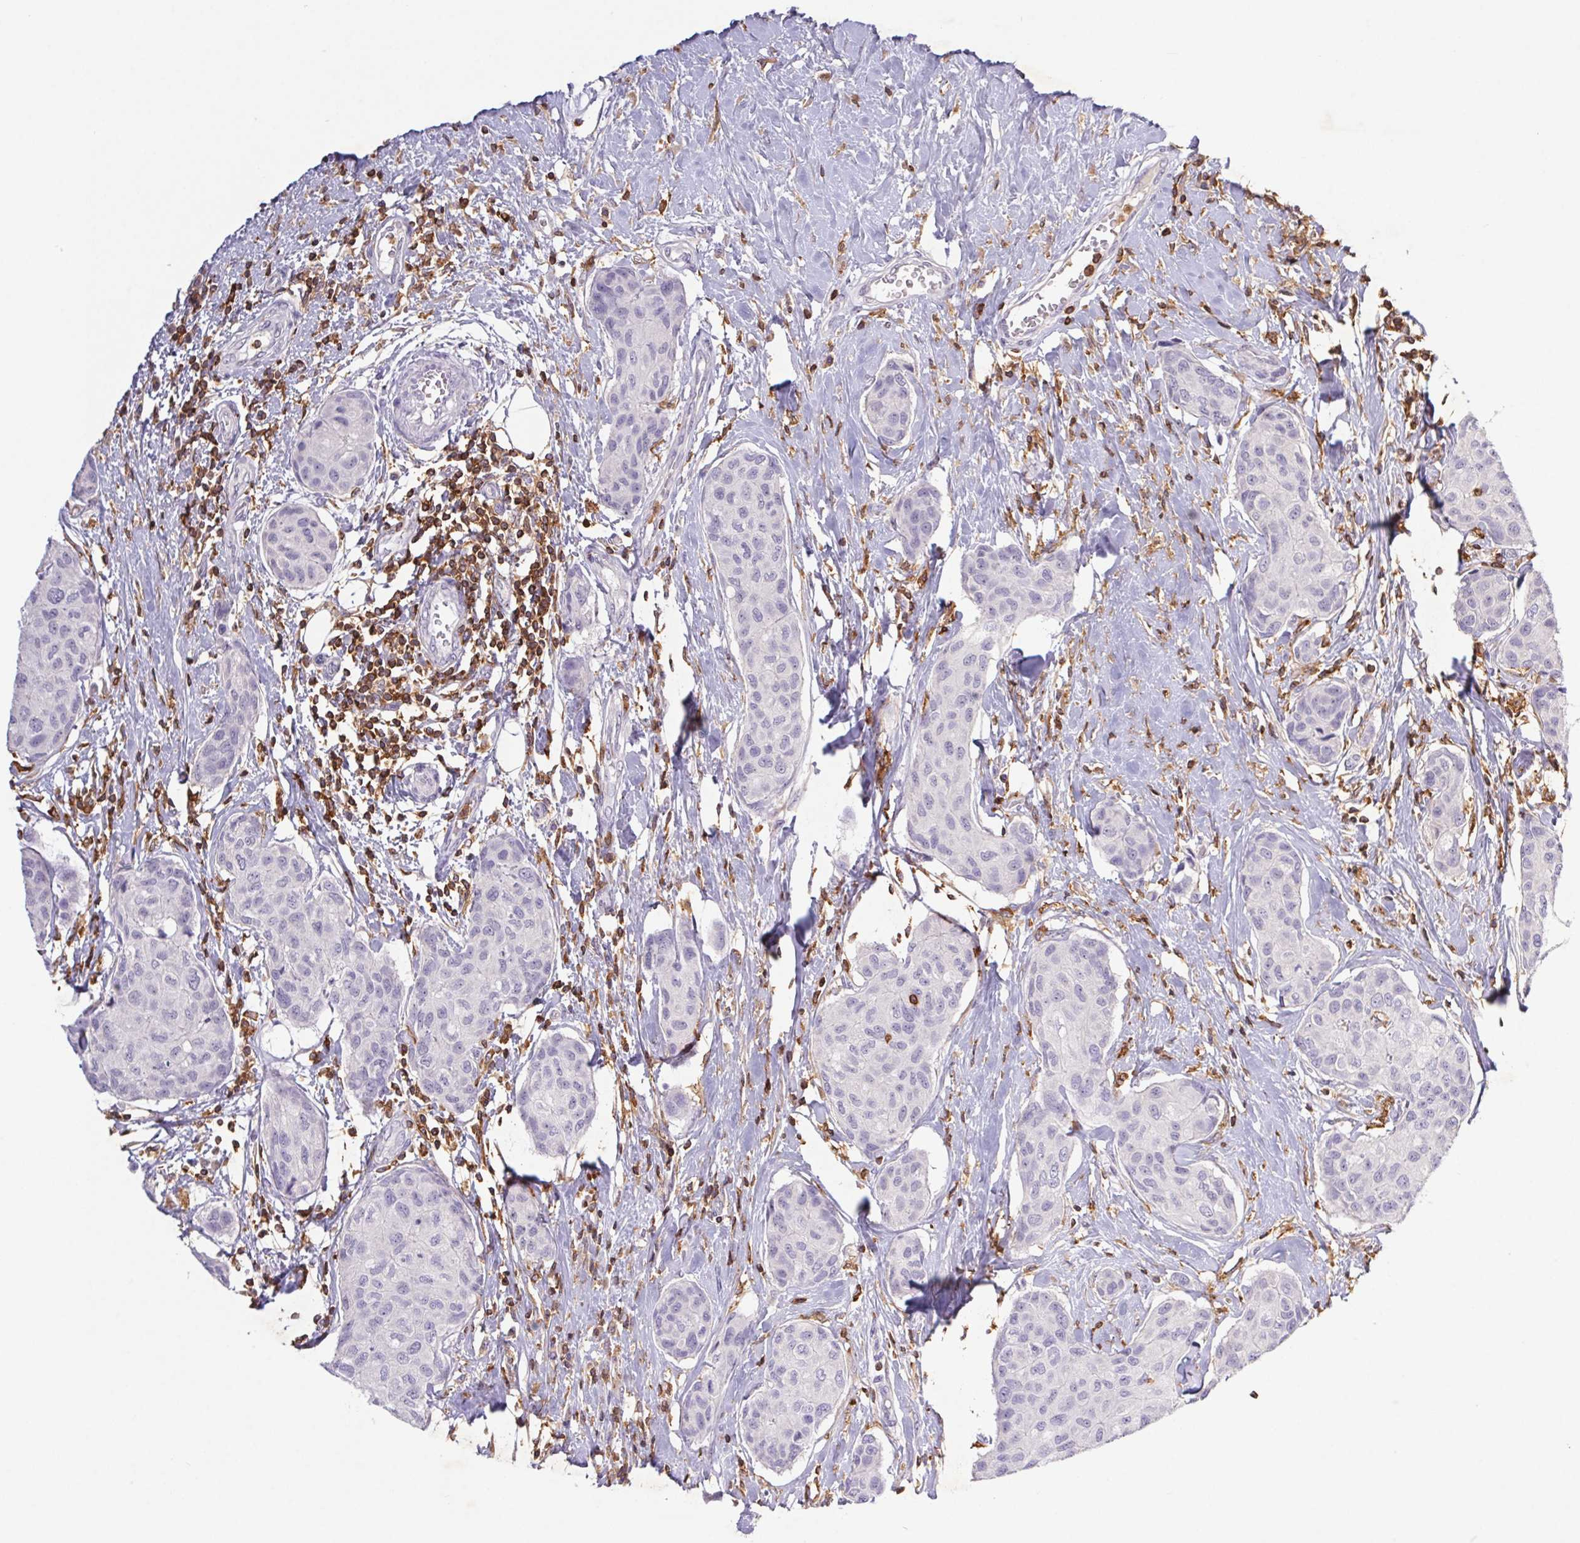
{"staining": {"intensity": "negative", "quantity": "none", "location": "none"}, "tissue": "breast cancer", "cell_type": "Tumor cells", "image_type": "cancer", "snomed": [{"axis": "morphology", "description": "Duct carcinoma"}, {"axis": "topography", "description": "Breast"}], "caption": "Immunohistochemistry histopathology image of human breast cancer stained for a protein (brown), which demonstrates no positivity in tumor cells.", "gene": "APBB1IP", "patient": {"sex": "female", "age": 80}}